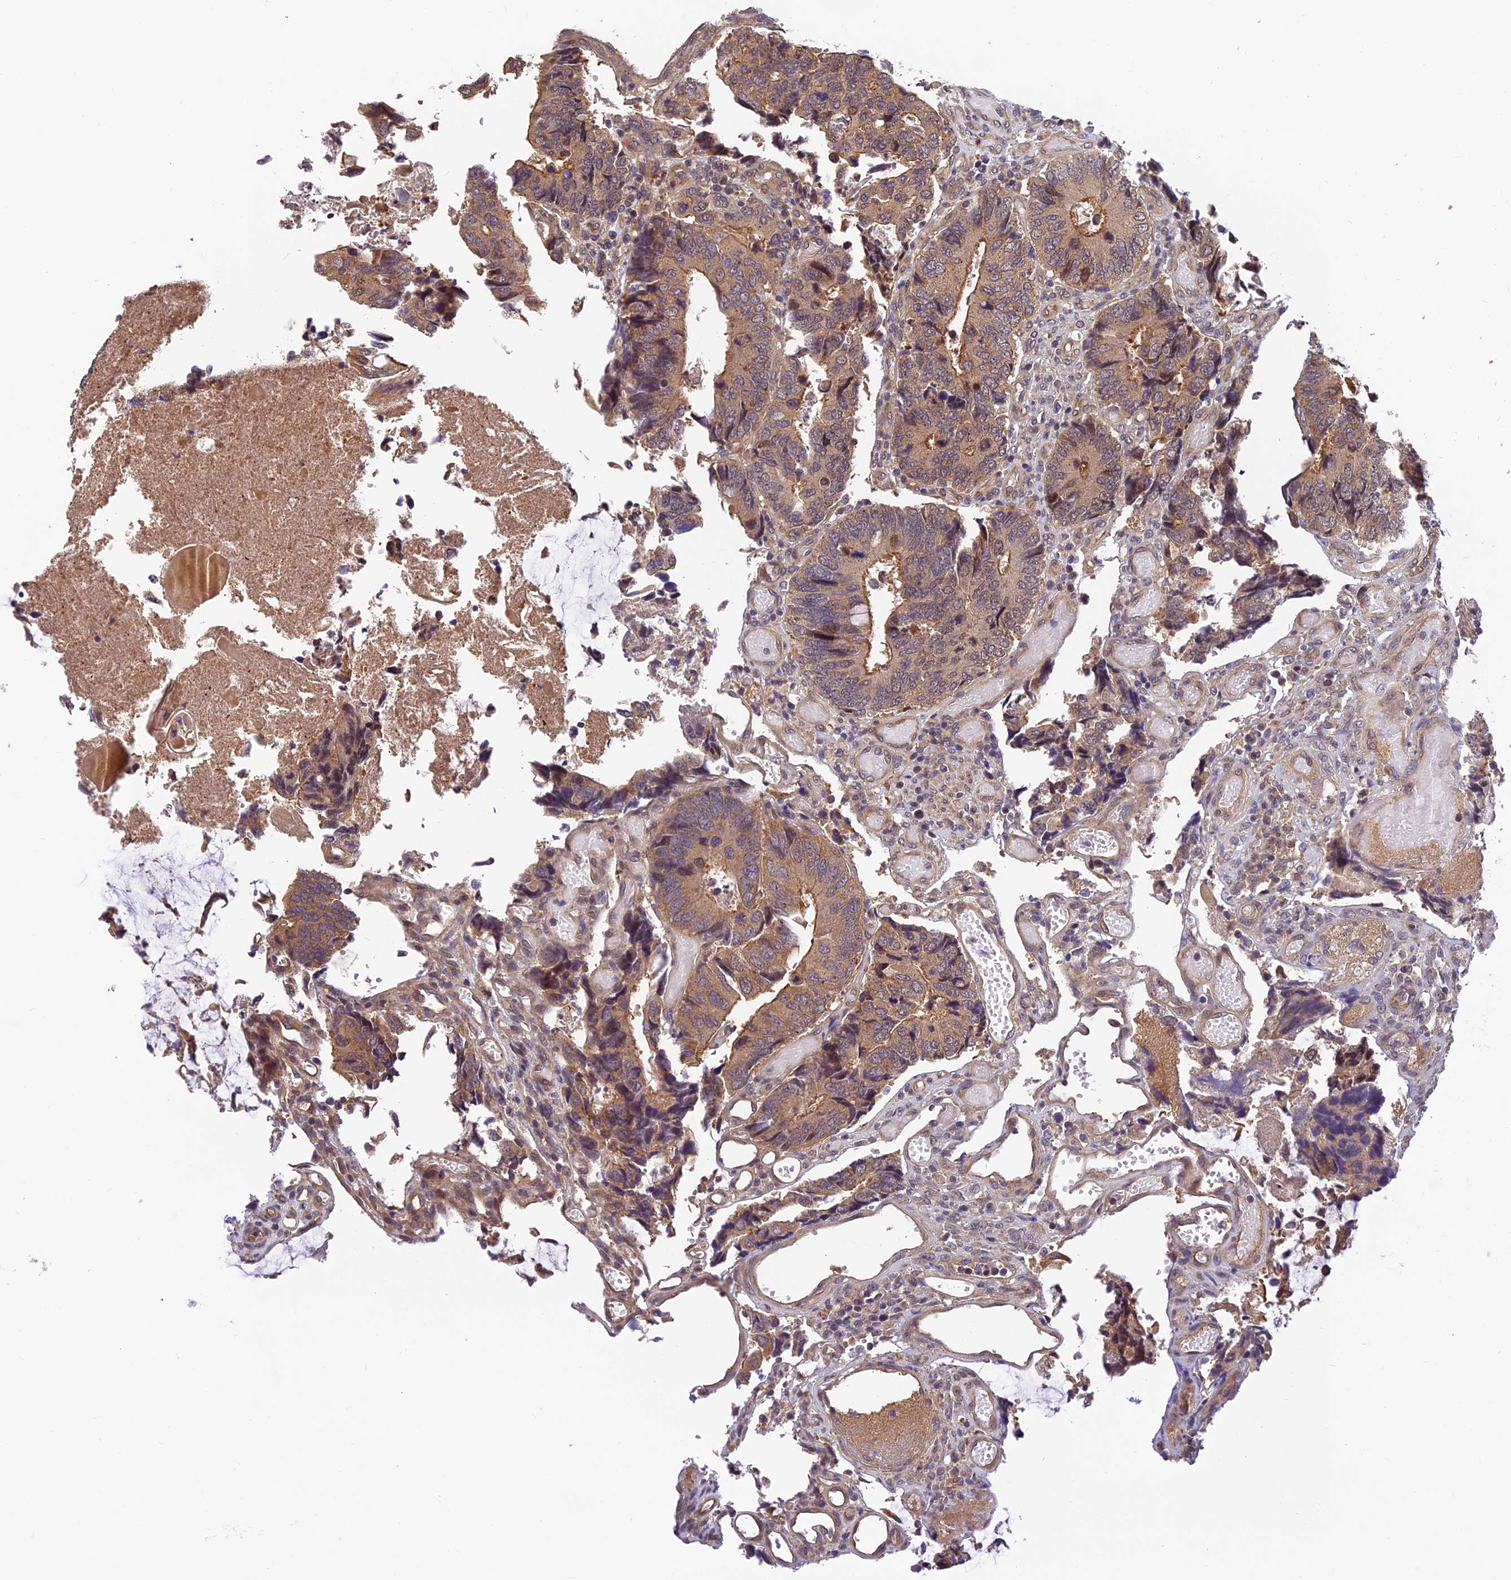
{"staining": {"intensity": "moderate", "quantity": ">75%", "location": "cytoplasmic/membranous"}, "tissue": "colorectal cancer", "cell_type": "Tumor cells", "image_type": "cancer", "snomed": [{"axis": "morphology", "description": "Adenocarcinoma, NOS"}, {"axis": "topography", "description": "Colon"}], "caption": "Adenocarcinoma (colorectal) stained with a protein marker demonstrates moderate staining in tumor cells.", "gene": "PIKFYVE", "patient": {"sex": "male", "age": 87}}